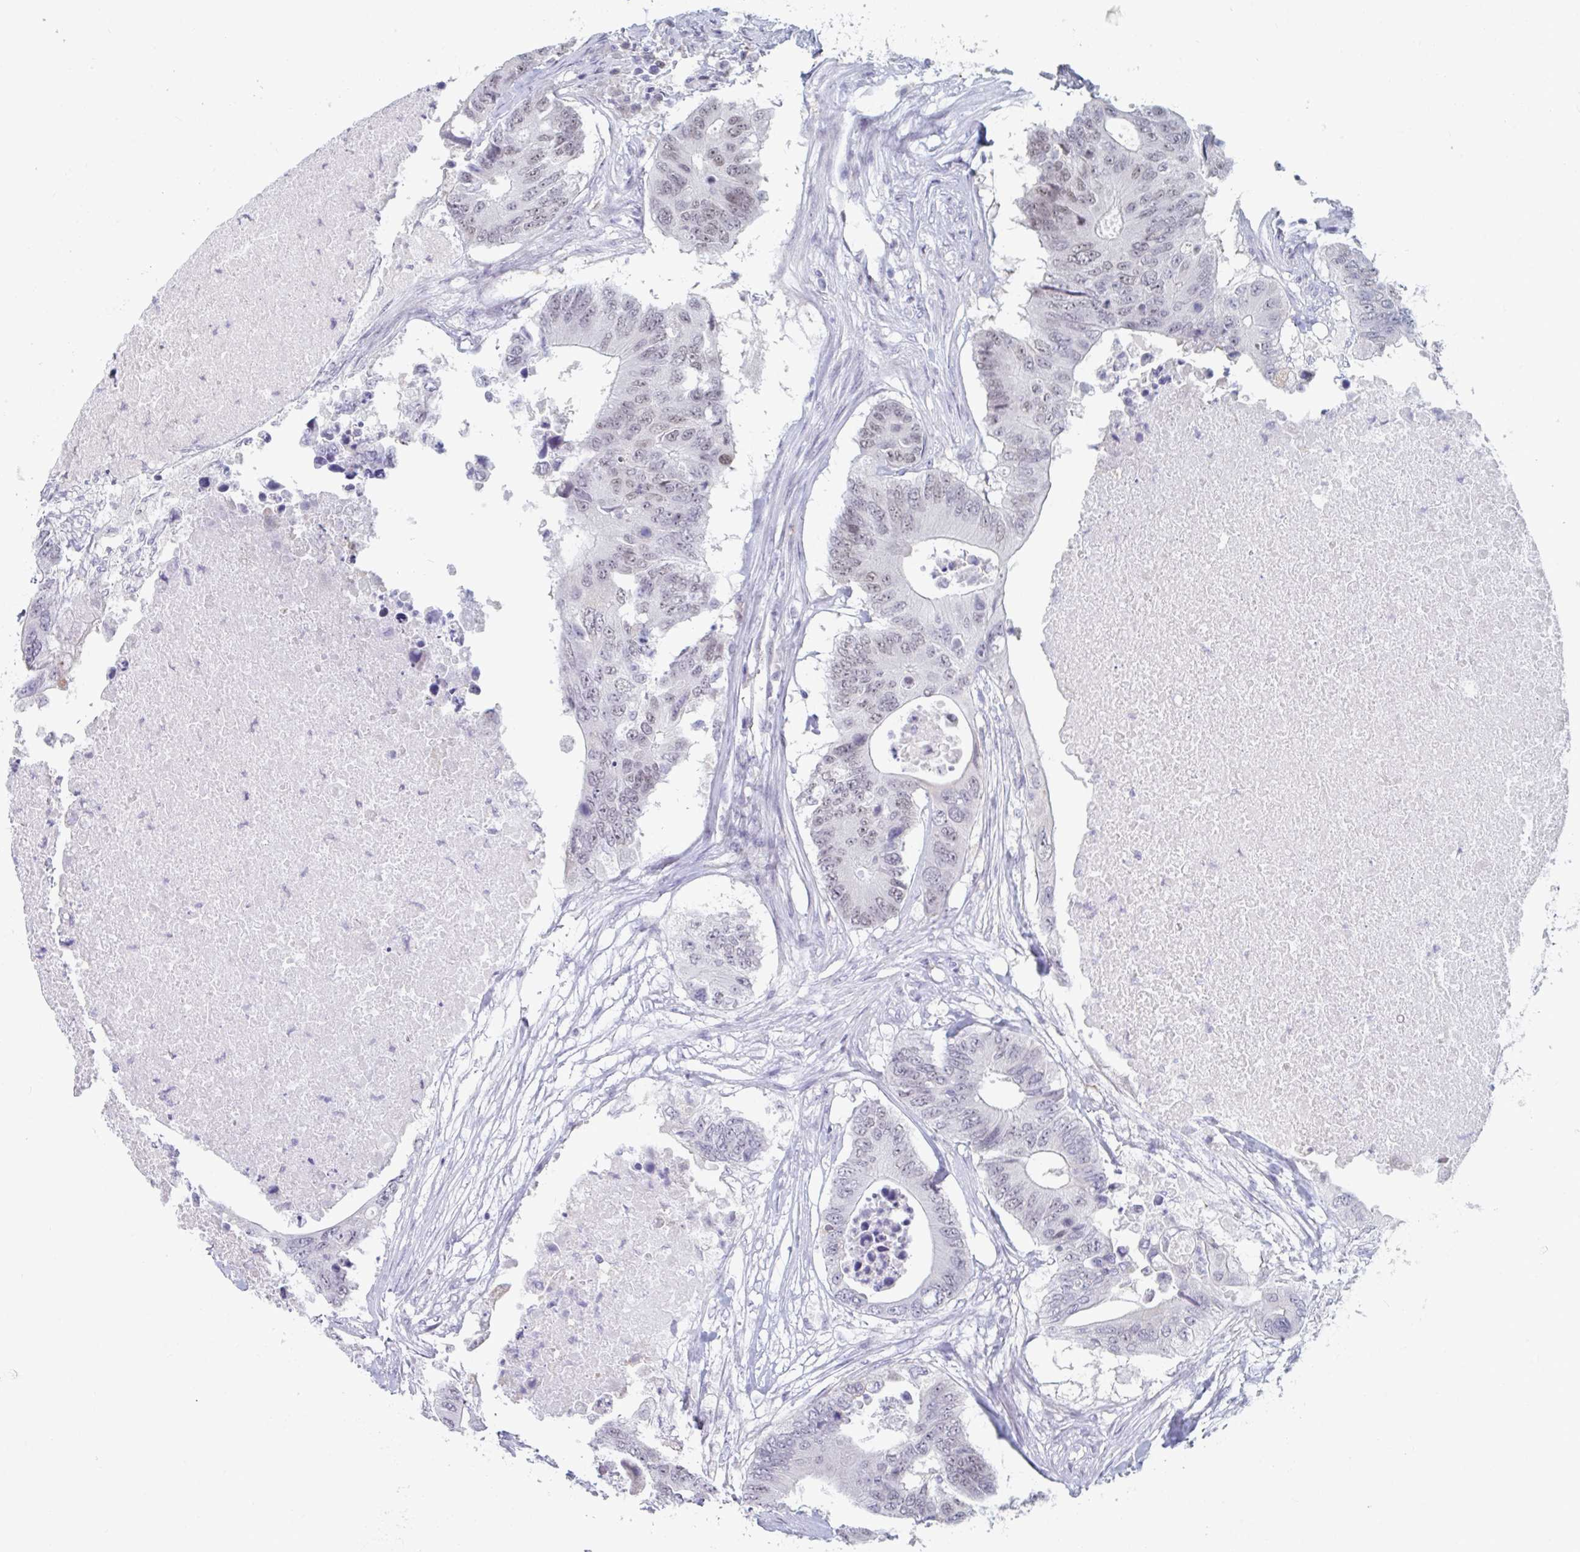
{"staining": {"intensity": "weak", "quantity": "<25%", "location": "nuclear"}, "tissue": "colorectal cancer", "cell_type": "Tumor cells", "image_type": "cancer", "snomed": [{"axis": "morphology", "description": "Adenocarcinoma, NOS"}, {"axis": "topography", "description": "Colon"}], "caption": "Tumor cells show no significant positivity in adenocarcinoma (colorectal).", "gene": "FOXA1", "patient": {"sex": "male", "age": 71}}